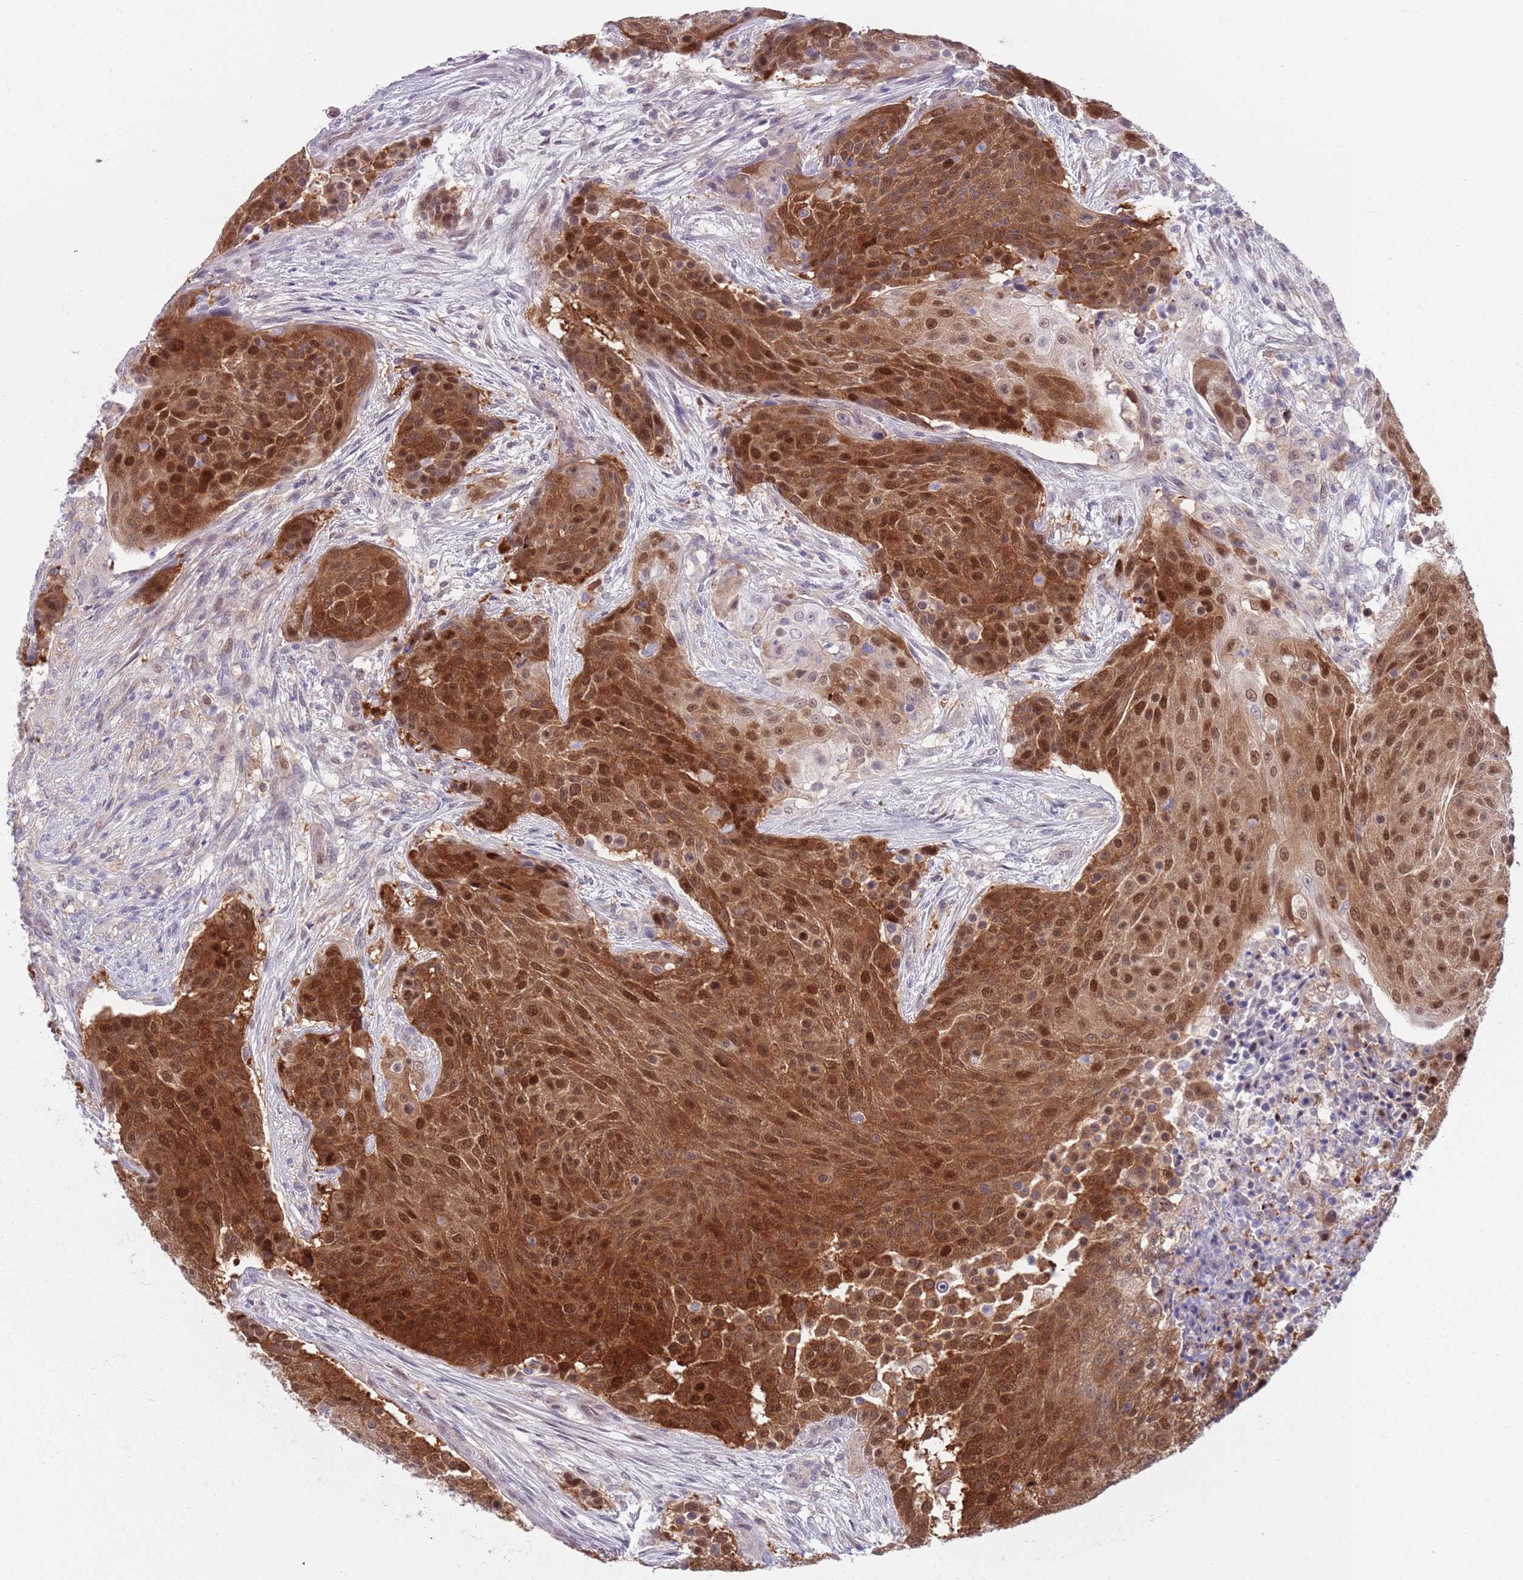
{"staining": {"intensity": "strong", "quantity": ">75%", "location": "cytoplasmic/membranous,nuclear"}, "tissue": "urothelial cancer", "cell_type": "Tumor cells", "image_type": "cancer", "snomed": [{"axis": "morphology", "description": "Urothelial carcinoma, High grade"}, {"axis": "topography", "description": "Urinary bladder"}], "caption": "High-magnification brightfield microscopy of urothelial cancer stained with DAB (3,3'-diaminobenzidine) (brown) and counterstained with hematoxylin (blue). tumor cells exhibit strong cytoplasmic/membranous and nuclear positivity is appreciated in about>75% of cells.", "gene": "CLNS1A", "patient": {"sex": "female", "age": 63}}